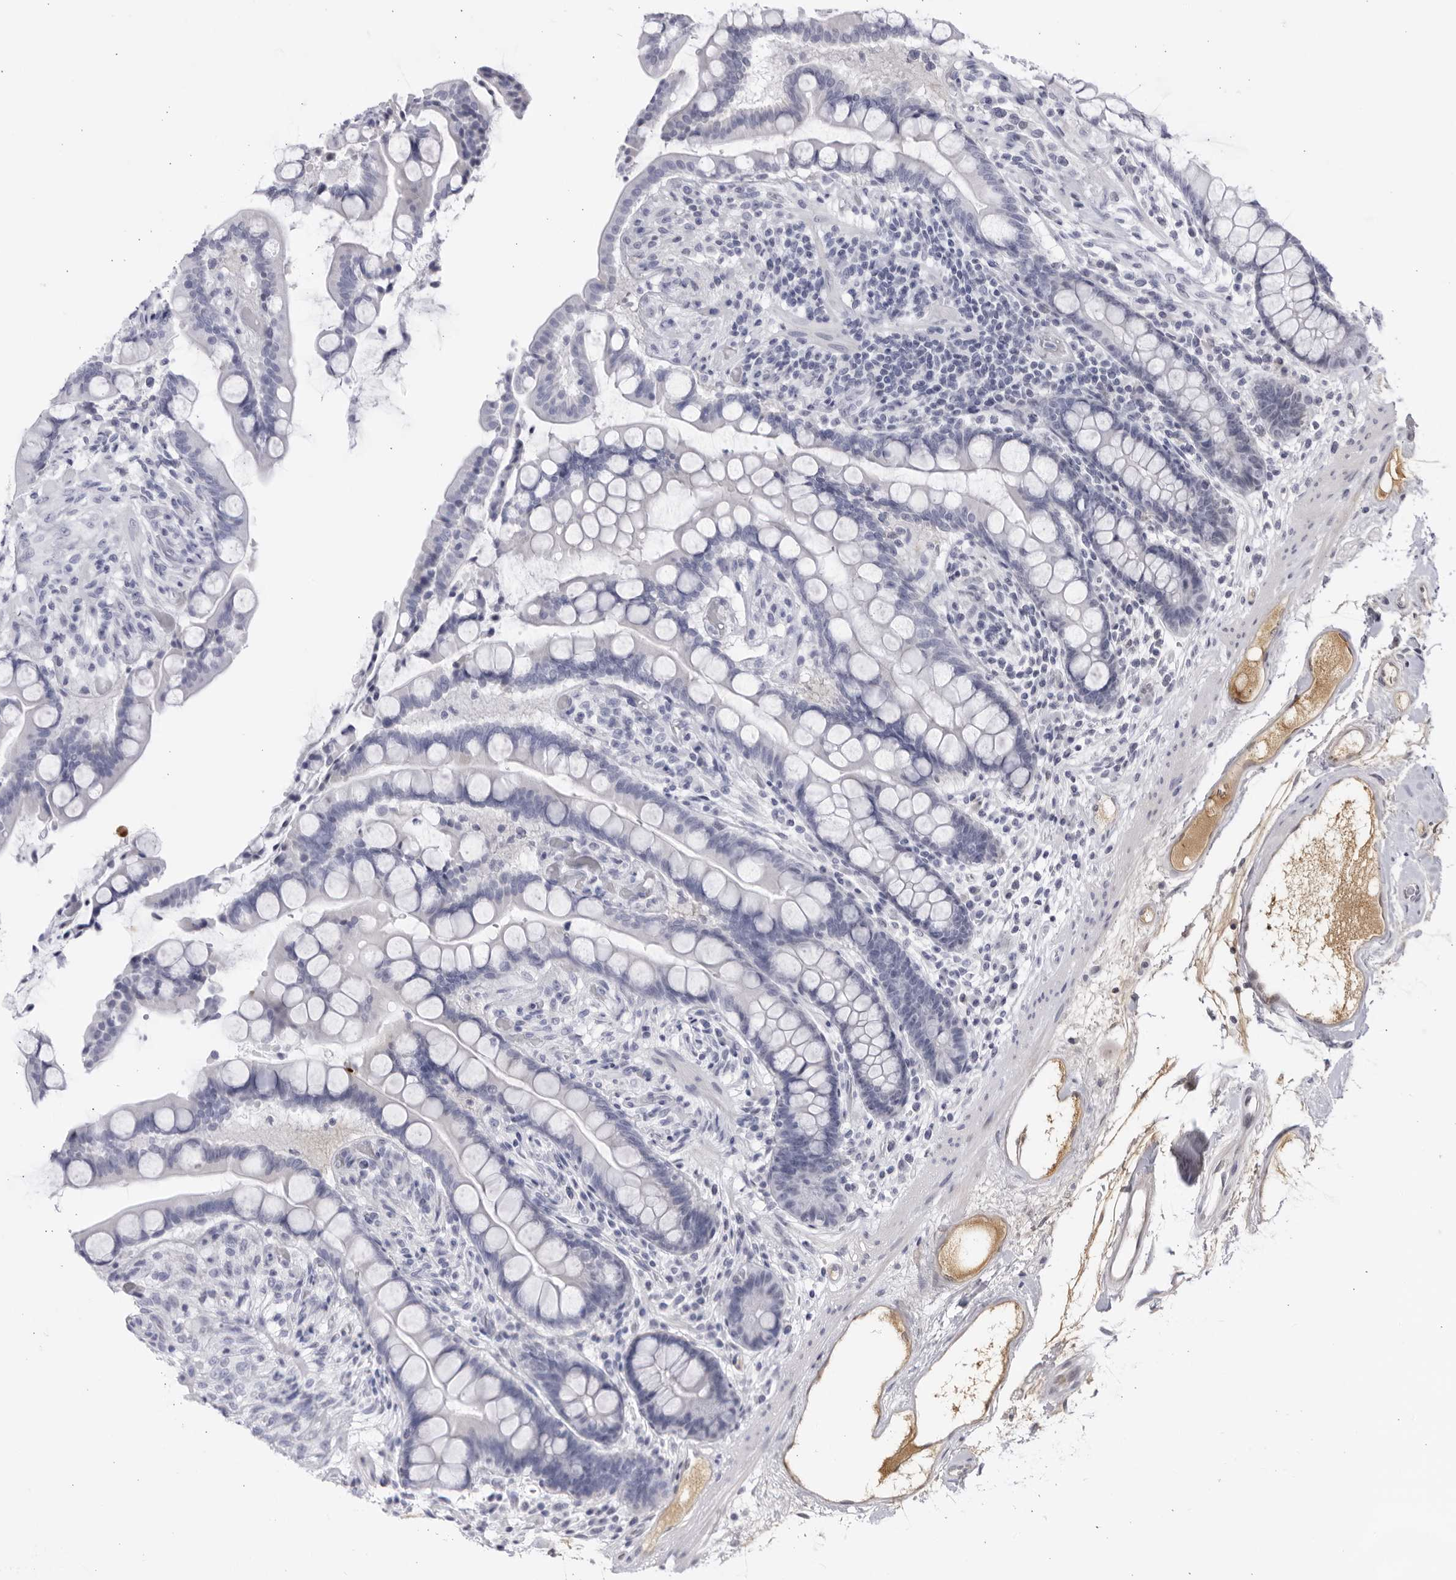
{"staining": {"intensity": "negative", "quantity": "none", "location": "none"}, "tissue": "colon", "cell_type": "Endothelial cells", "image_type": "normal", "snomed": [{"axis": "morphology", "description": "Normal tissue, NOS"}, {"axis": "topography", "description": "Colon"}], "caption": "IHC photomicrograph of benign colon stained for a protein (brown), which demonstrates no expression in endothelial cells. (Stains: DAB (3,3'-diaminobenzidine) immunohistochemistry (IHC) with hematoxylin counter stain, Microscopy: brightfield microscopy at high magnification).", "gene": "CNBD1", "patient": {"sex": "male", "age": 73}}